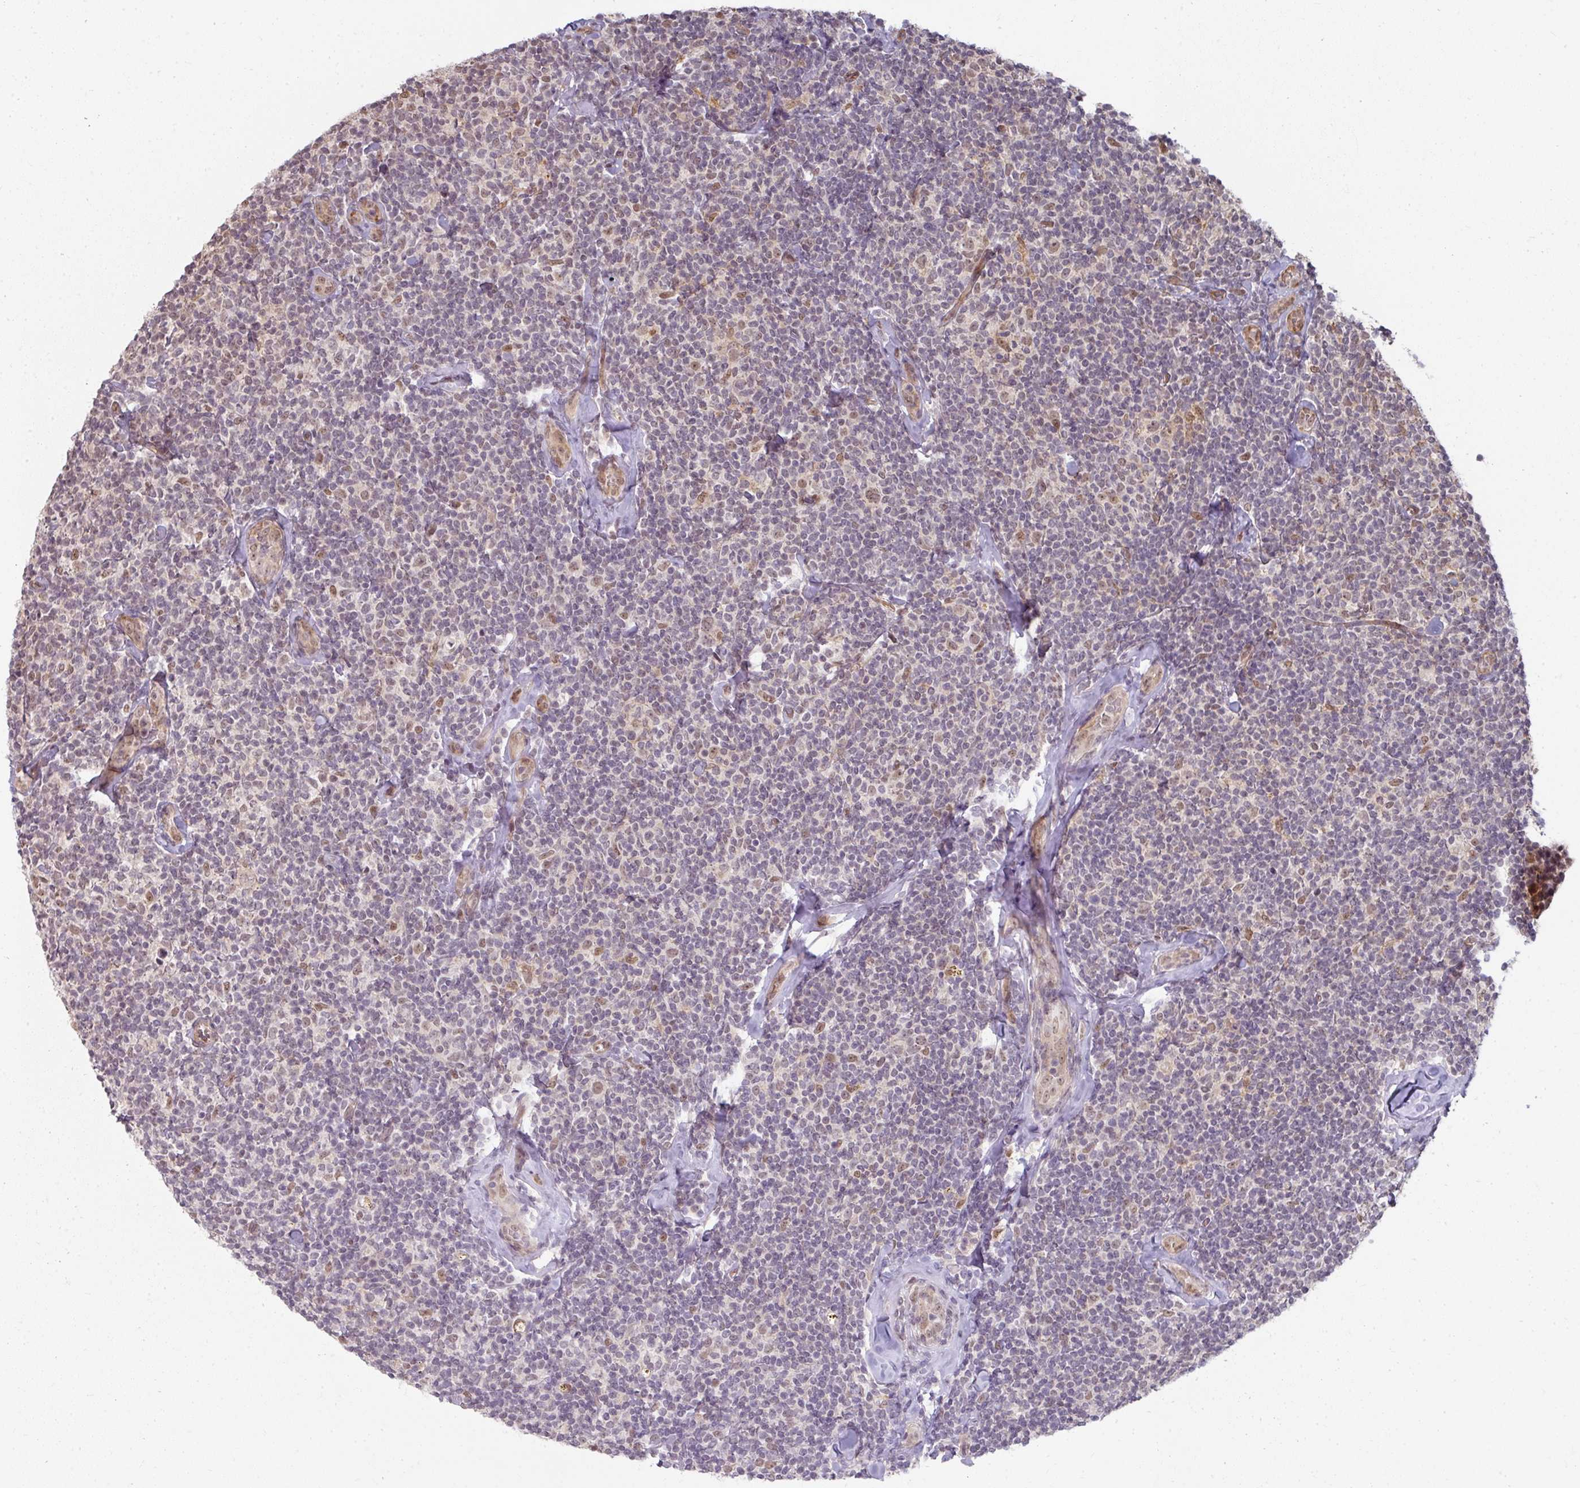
{"staining": {"intensity": "negative", "quantity": "none", "location": "none"}, "tissue": "lymphoma", "cell_type": "Tumor cells", "image_type": "cancer", "snomed": [{"axis": "morphology", "description": "Malignant lymphoma, non-Hodgkin's type, Low grade"}, {"axis": "topography", "description": "Lymph node"}], "caption": "A photomicrograph of human low-grade malignant lymphoma, non-Hodgkin's type is negative for staining in tumor cells.", "gene": "GTF2H3", "patient": {"sex": "female", "age": 56}}